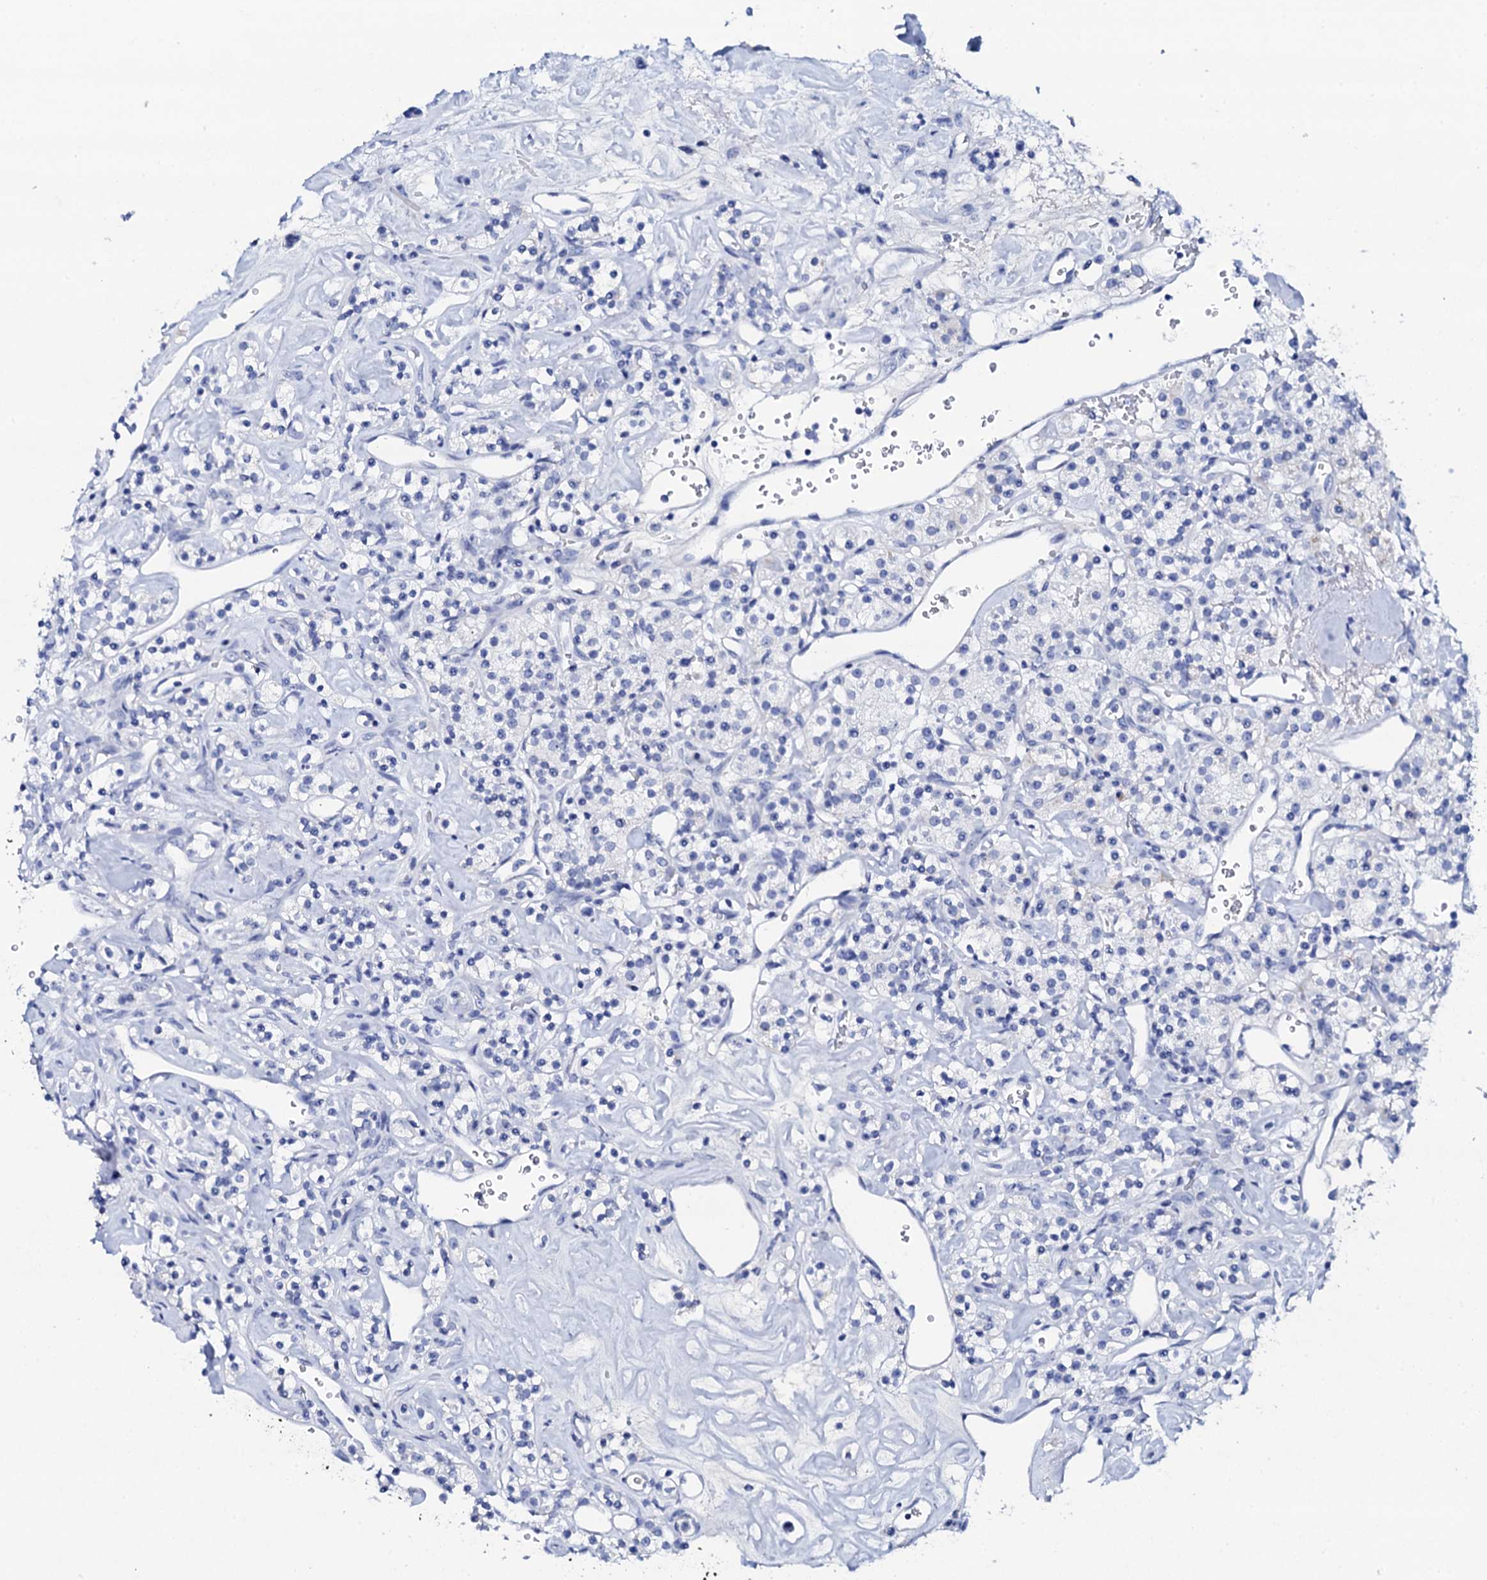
{"staining": {"intensity": "negative", "quantity": "none", "location": "none"}, "tissue": "renal cancer", "cell_type": "Tumor cells", "image_type": "cancer", "snomed": [{"axis": "morphology", "description": "Adenocarcinoma, NOS"}, {"axis": "topography", "description": "Kidney"}], "caption": "The micrograph demonstrates no staining of tumor cells in renal cancer (adenocarcinoma).", "gene": "FBXL16", "patient": {"sex": "male", "age": 77}}